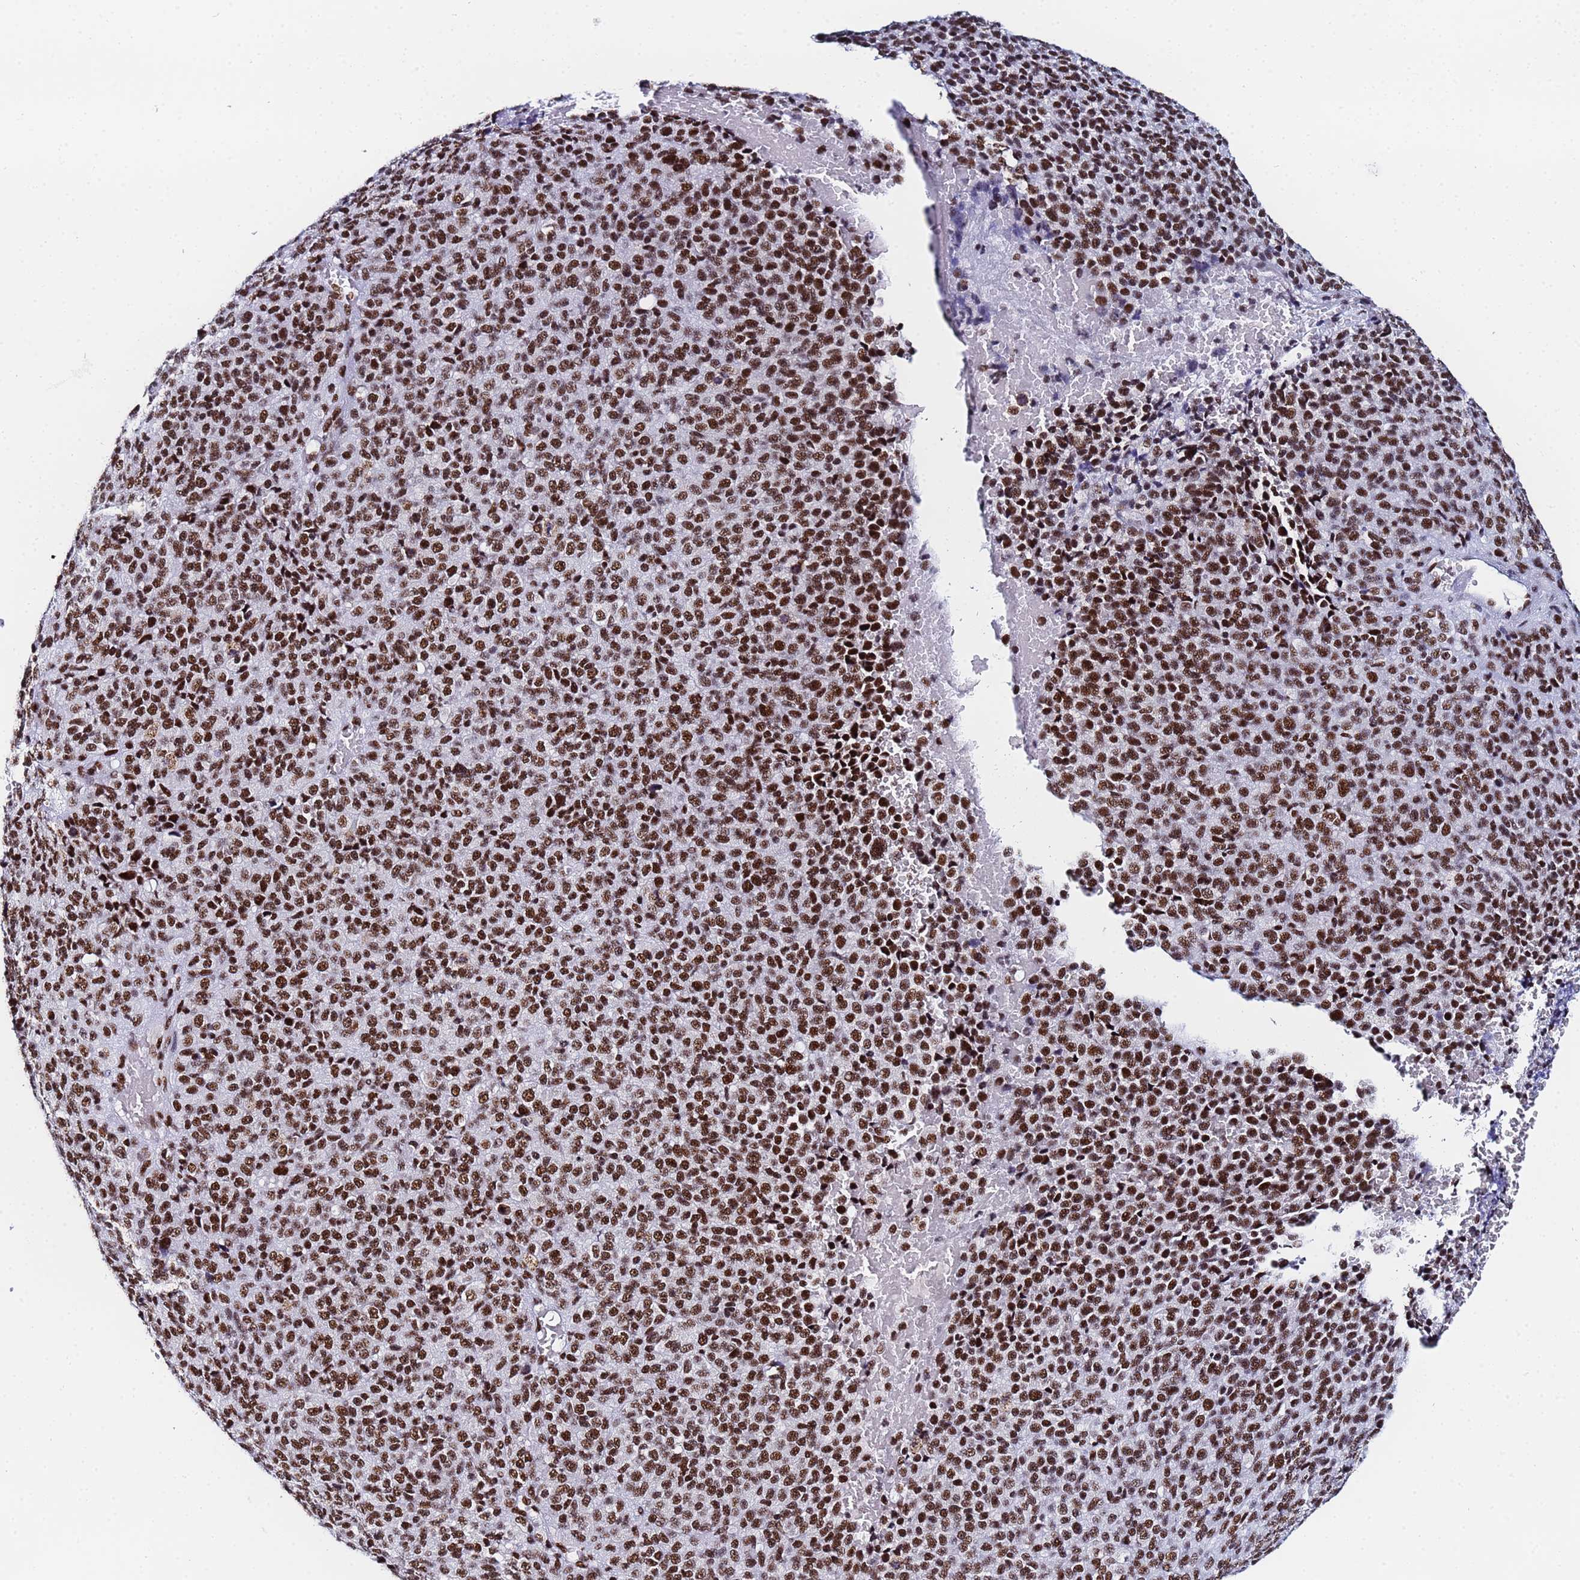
{"staining": {"intensity": "strong", "quantity": ">75%", "location": "nuclear"}, "tissue": "melanoma", "cell_type": "Tumor cells", "image_type": "cancer", "snomed": [{"axis": "morphology", "description": "Malignant melanoma, Metastatic site"}, {"axis": "topography", "description": "Brain"}], "caption": "Protein expression analysis of human malignant melanoma (metastatic site) reveals strong nuclear staining in about >75% of tumor cells. The protein of interest is stained brown, and the nuclei are stained in blue (DAB (3,3'-diaminobenzidine) IHC with brightfield microscopy, high magnification).", "gene": "SNRPA1", "patient": {"sex": "female", "age": 56}}